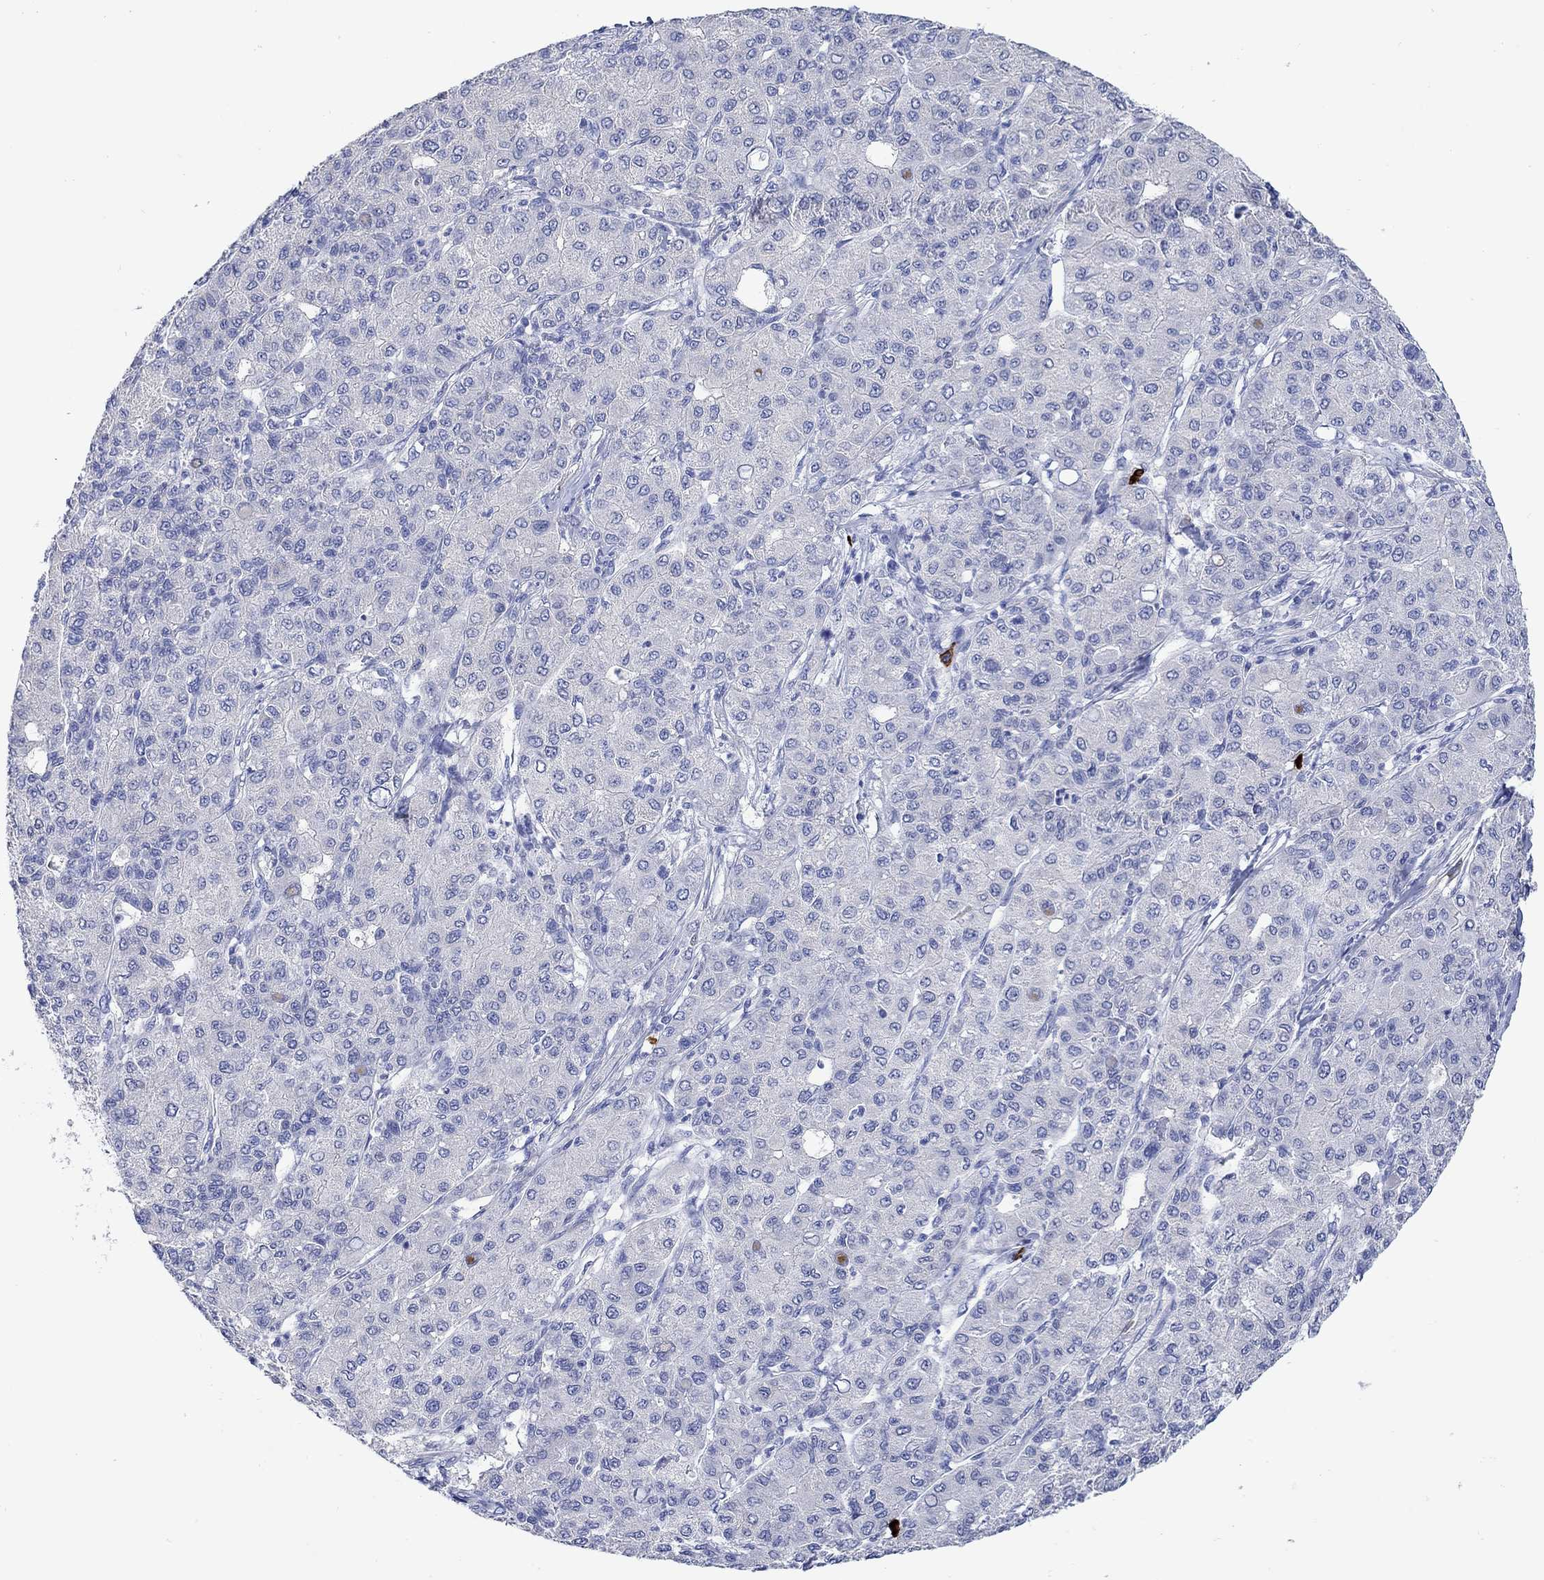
{"staining": {"intensity": "negative", "quantity": "none", "location": "none"}, "tissue": "liver cancer", "cell_type": "Tumor cells", "image_type": "cancer", "snomed": [{"axis": "morphology", "description": "Carcinoma, Hepatocellular, NOS"}, {"axis": "topography", "description": "Liver"}], "caption": "Immunohistochemistry of liver cancer reveals no expression in tumor cells.", "gene": "P2RY6", "patient": {"sex": "male", "age": 65}}